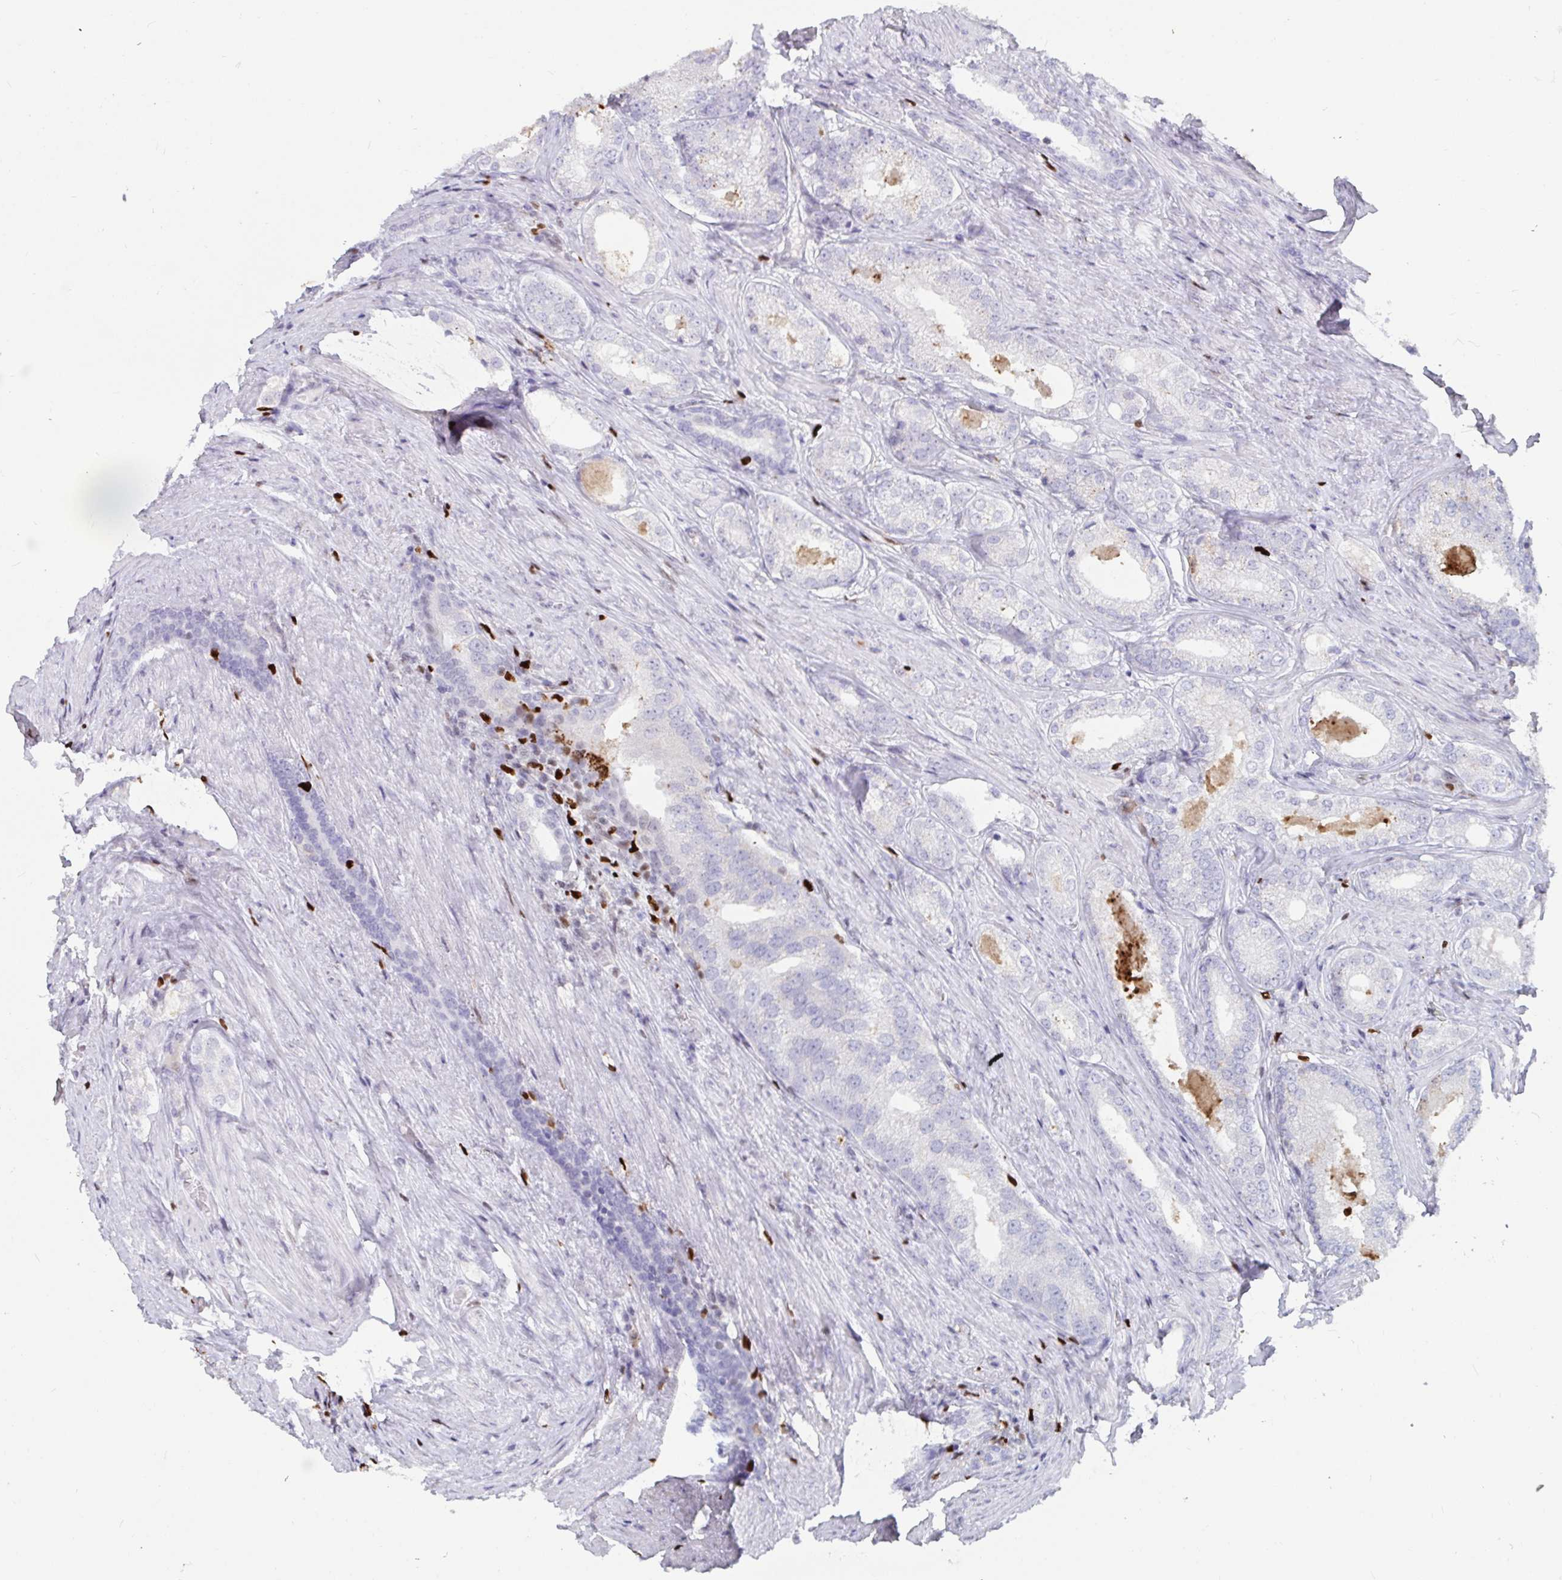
{"staining": {"intensity": "negative", "quantity": "none", "location": "none"}, "tissue": "prostate cancer", "cell_type": "Tumor cells", "image_type": "cancer", "snomed": [{"axis": "morphology", "description": "Adenocarcinoma, NOS"}, {"axis": "morphology", "description": "Adenocarcinoma, Low grade"}, {"axis": "topography", "description": "Prostate"}], "caption": "A histopathology image of adenocarcinoma (prostate) stained for a protein demonstrates no brown staining in tumor cells. (DAB immunohistochemistry (IHC) with hematoxylin counter stain).", "gene": "ZNF586", "patient": {"sex": "male", "age": 68}}